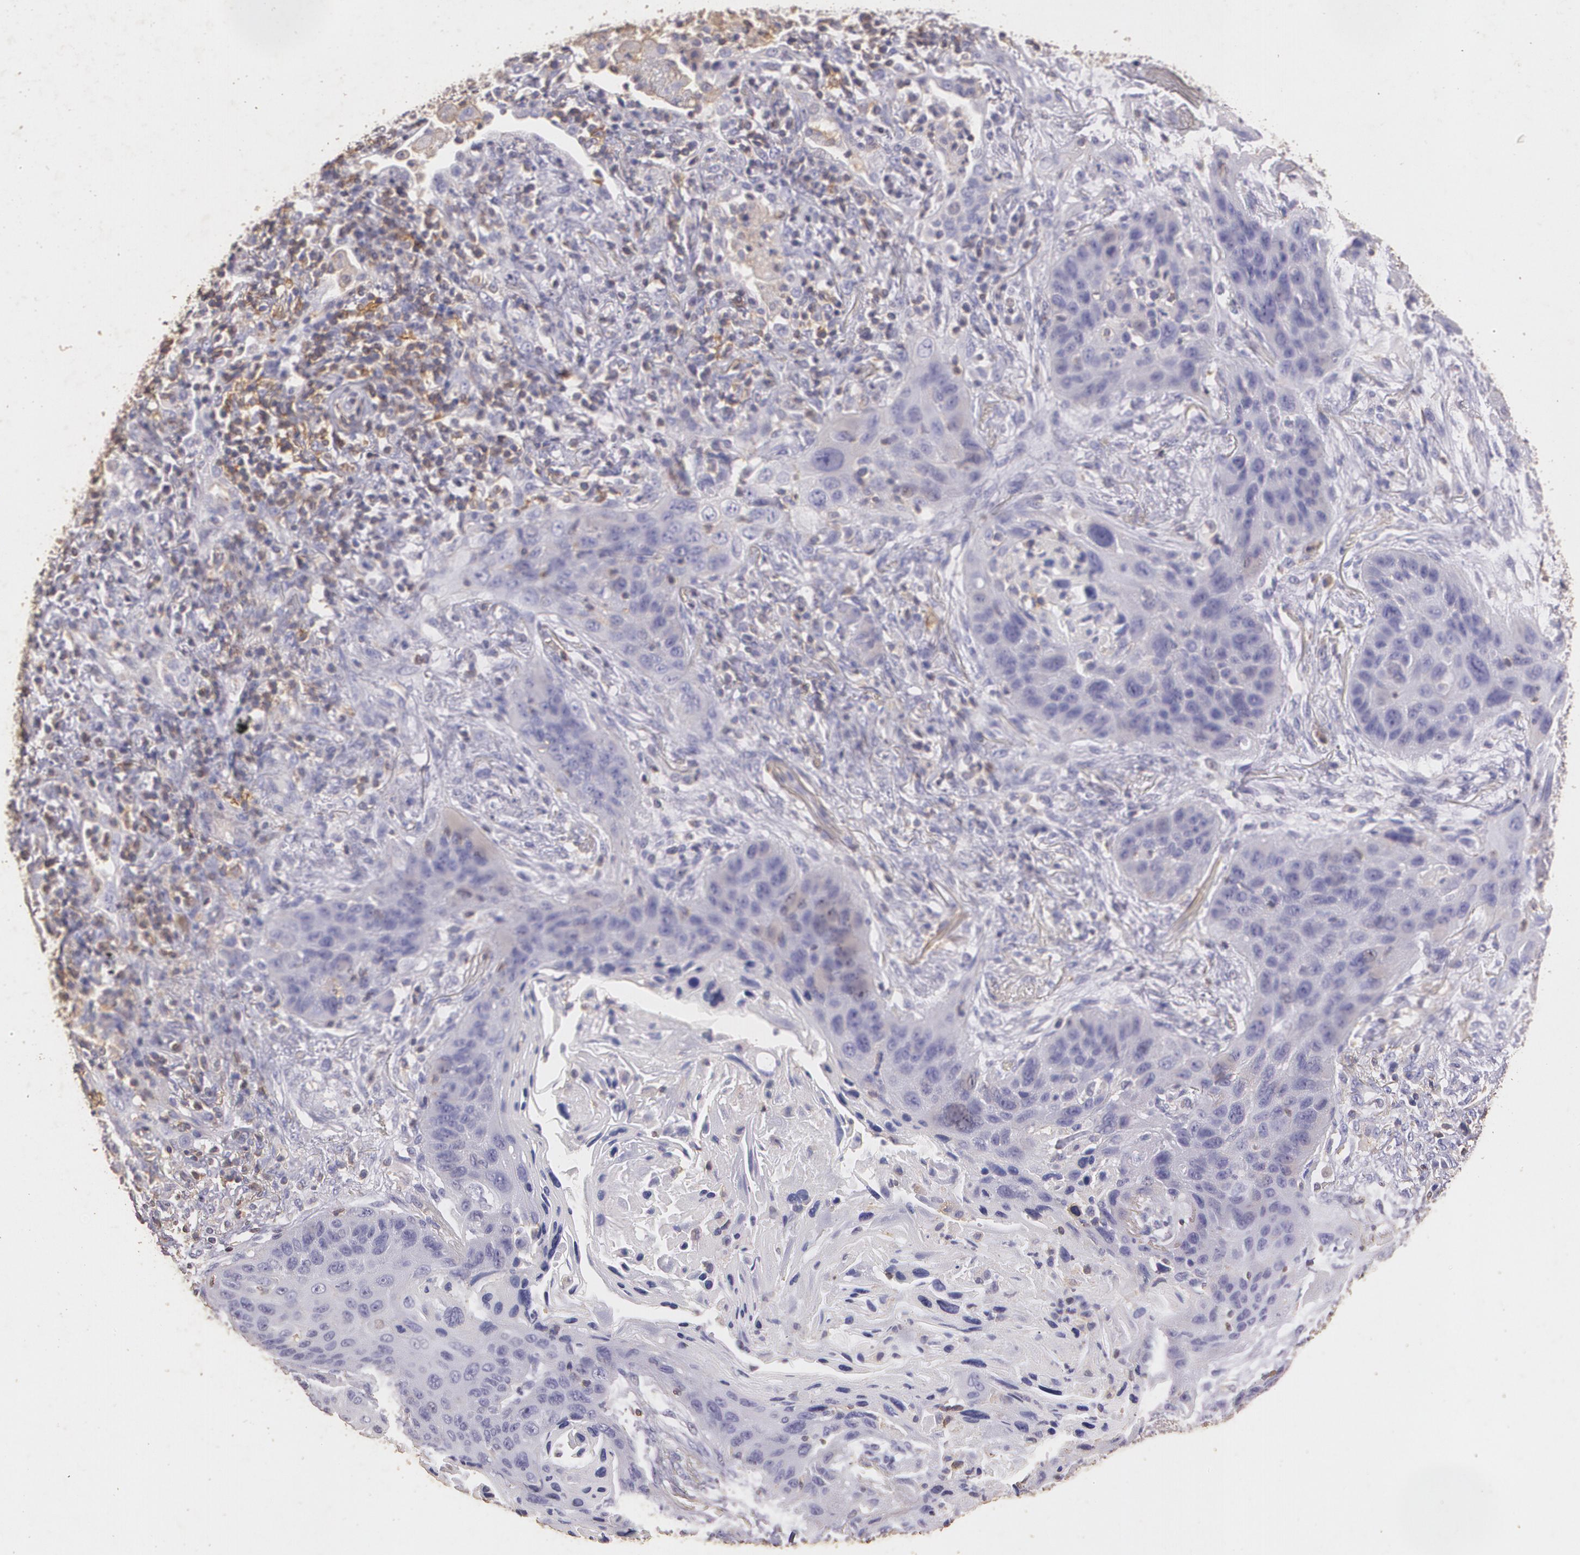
{"staining": {"intensity": "negative", "quantity": "none", "location": "none"}, "tissue": "lung cancer", "cell_type": "Tumor cells", "image_type": "cancer", "snomed": [{"axis": "morphology", "description": "Squamous cell carcinoma, NOS"}, {"axis": "topography", "description": "Lung"}], "caption": "Lung squamous cell carcinoma stained for a protein using immunohistochemistry (IHC) demonstrates no positivity tumor cells.", "gene": "TGFBR1", "patient": {"sex": "female", "age": 67}}